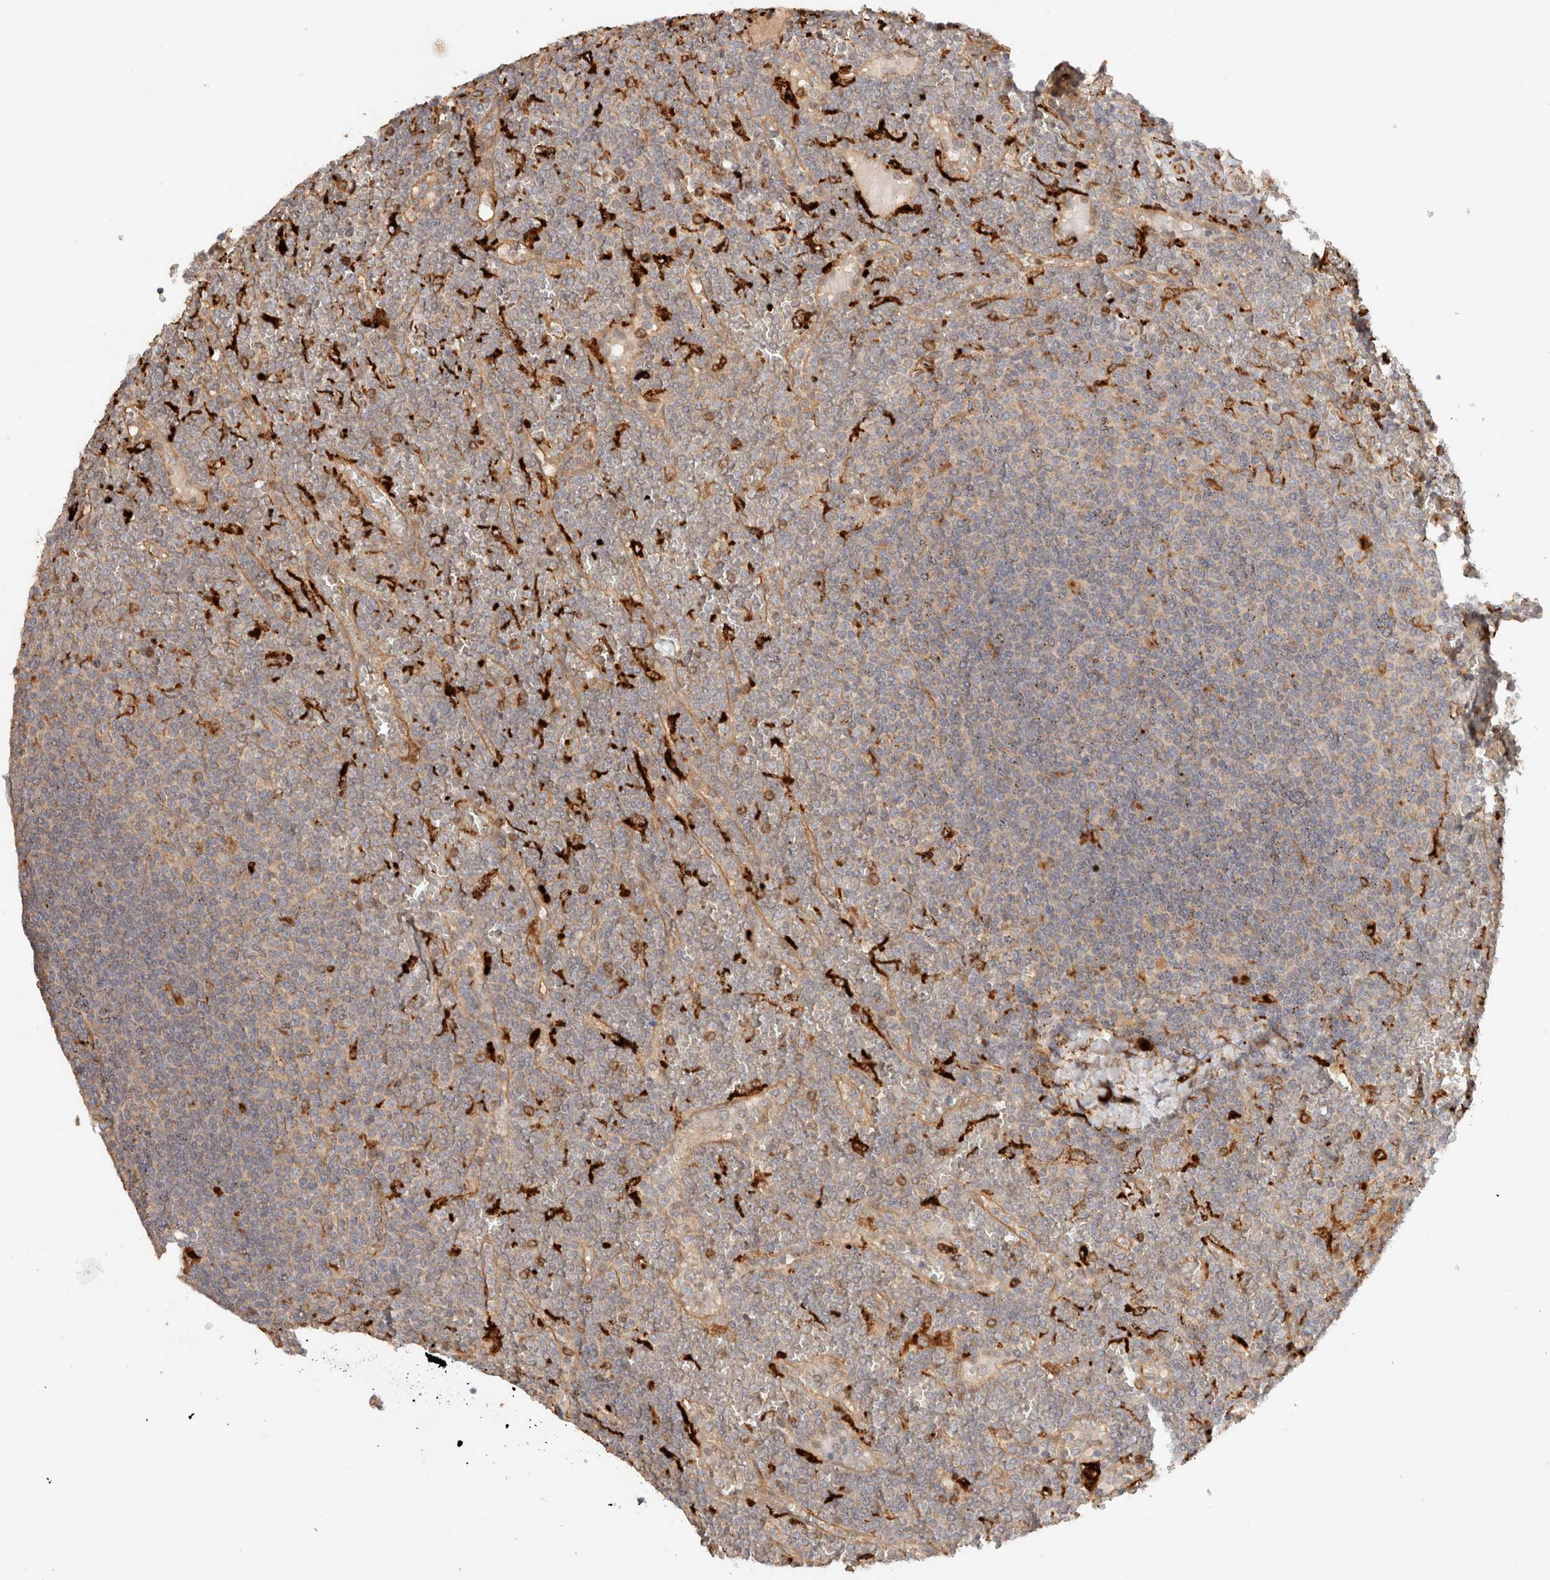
{"staining": {"intensity": "moderate", "quantity": "<25%", "location": "cytoplasmic/membranous"}, "tissue": "lymphoma", "cell_type": "Tumor cells", "image_type": "cancer", "snomed": [{"axis": "morphology", "description": "Malignant lymphoma, non-Hodgkin's type, Low grade"}, {"axis": "topography", "description": "Spleen"}], "caption": "Immunohistochemical staining of low-grade malignant lymphoma, non-Hodgkin's type demonstrates low levels of moderate cytoplasmic/membranous protein expression in approximately <25% of tumor cells.", "gene": "RABEPK", "patient": {"sex": "female", "age": 19}}